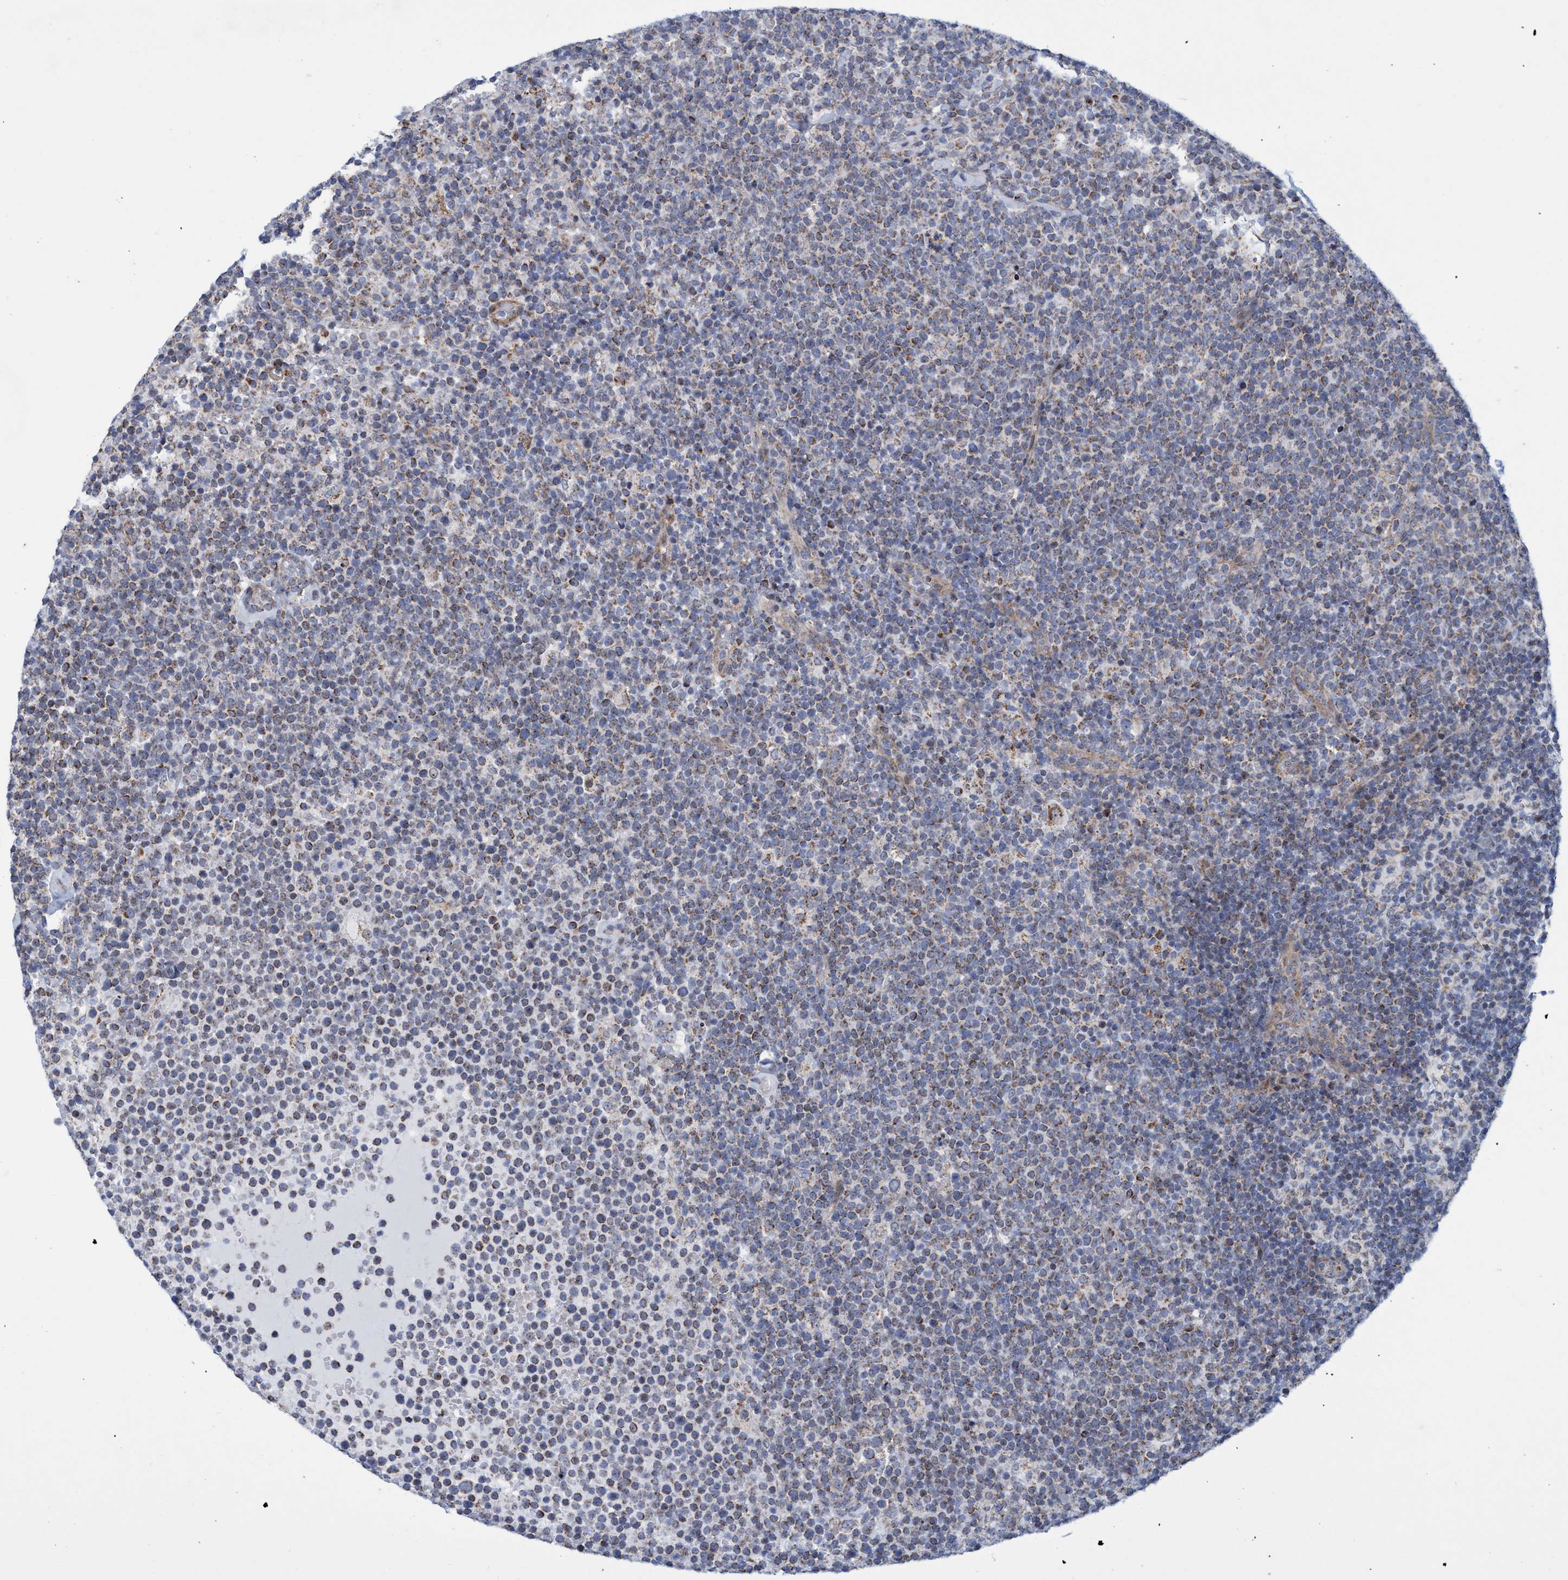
{"staining": {"intensity": "weak", "quantity": "25%-75%", "location": "cytoplasmic/membranous"}, "tissue": "lymphoma", "cell_type": "Tumor cells", "image_type": "cancer", "snomed": [{"axis": "morphology", "description": "Malignant lymphoma, non-Hodgkin's type, High grade"}, {"axis": "topography", "description": "Lymph node"}], "caption": "High-grade malignant lymphoma, non-Hodgkin's type stained for a protein displays weak cytoplasmic/membranous positivity in tumor cells. (DAB (3,3'-diaminobenzidine) IHC, brown staining for protein, blue staining for nuclei).", "gene": "POLR1F", "patient": {"sex": "male", "age": 61}}